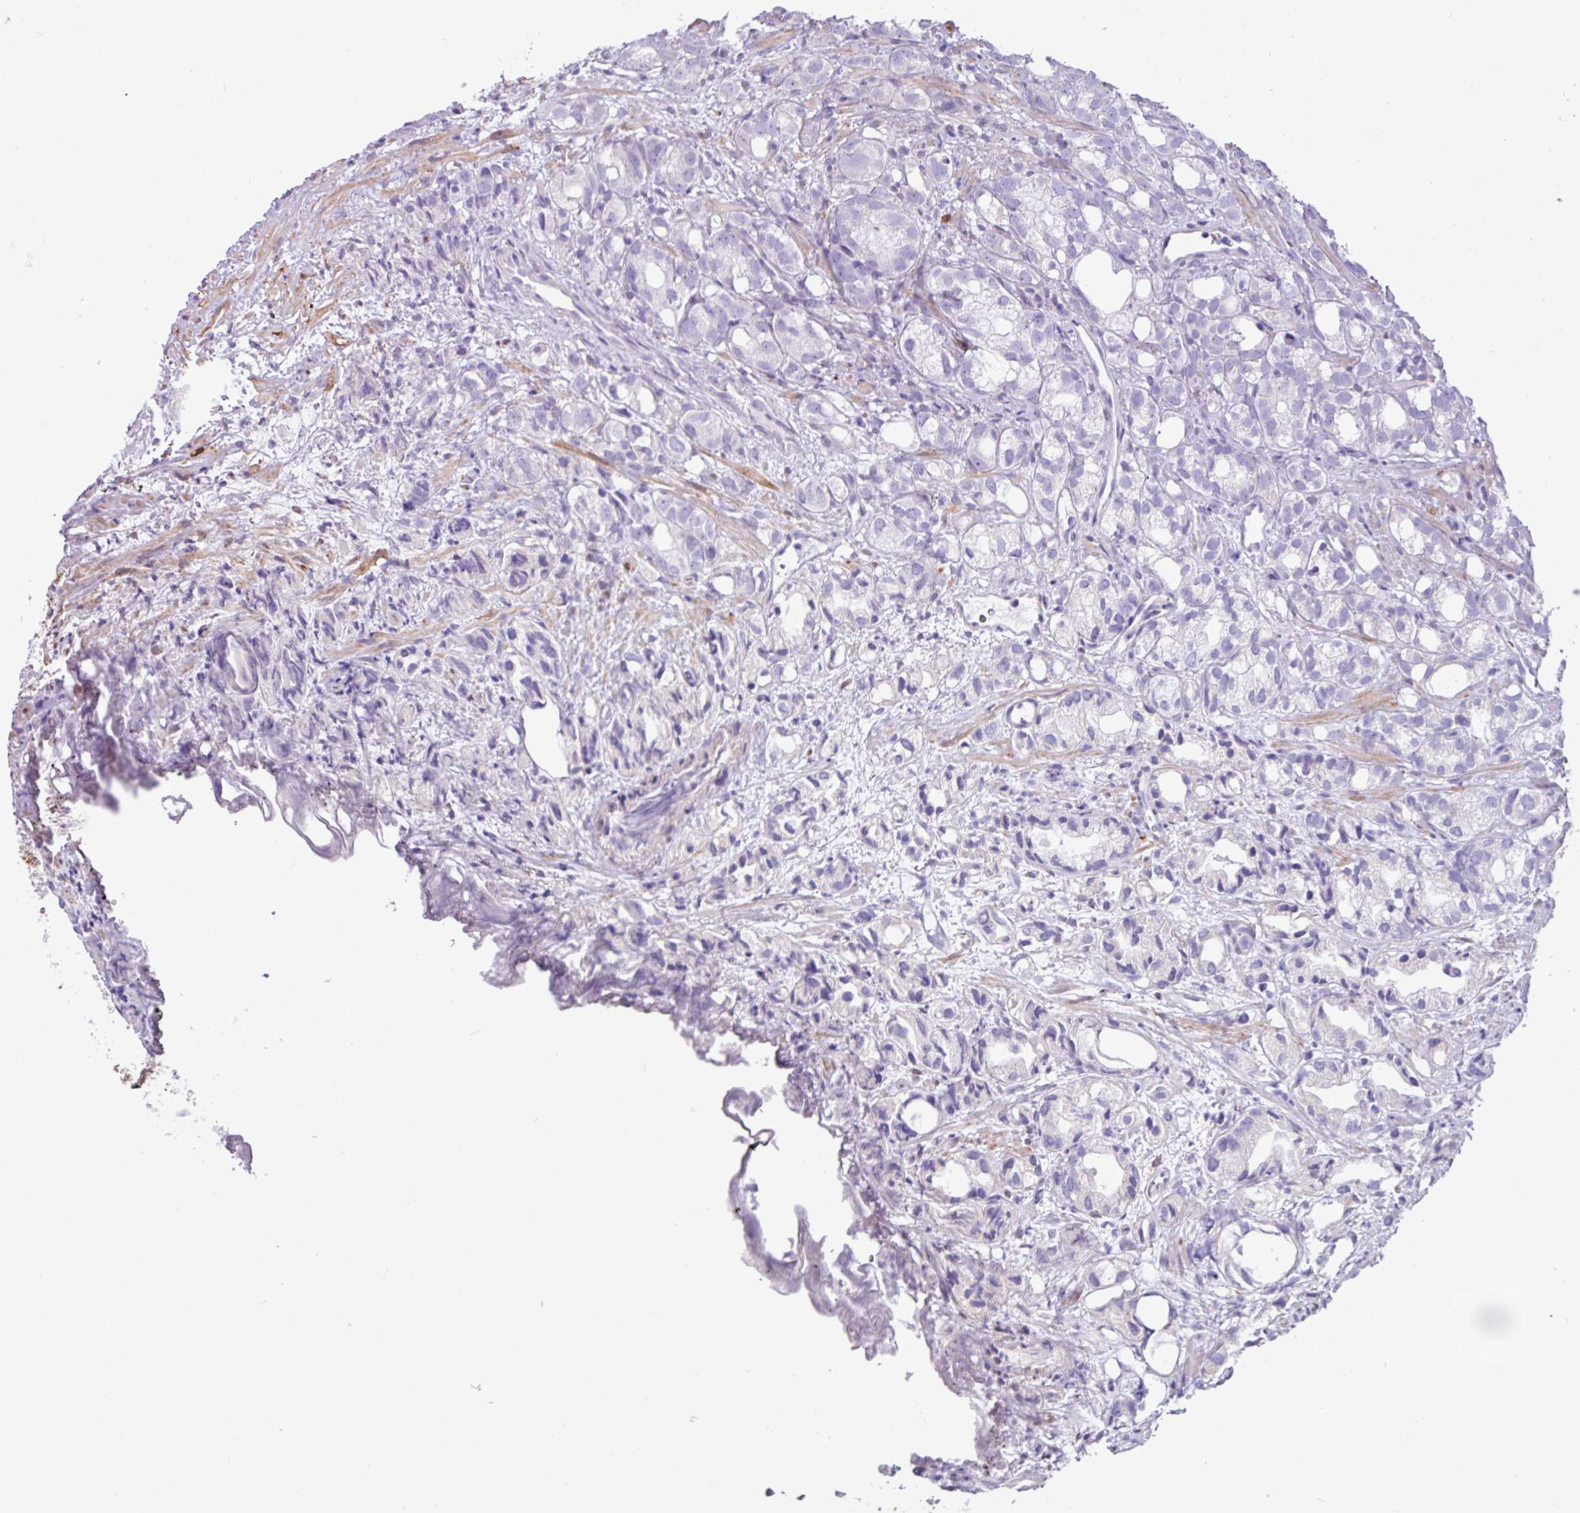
{"staining": {"intensity": "negative", "quantity": "none", "location": "none"}, "tissue": "prostate cancer", "cell_type": "Tumor cells", "image_type": "cancer", "snomed": [{"axis": "morphology", "description": "Adenocarcinoma, High grade"}, {"axis": "topography", "description": "Prostate"}], "caption": "DAB immunohistochemical staining of prostate cancer (high-grade adenocarcinoma) shows no significant expression in tumor cells. (DAB immunohistochemistry (IHC) visualized using brightfield microscopy, high magnification).", "gene": "SLC38A1", "patient": {"sex": "male", "age": 82}}